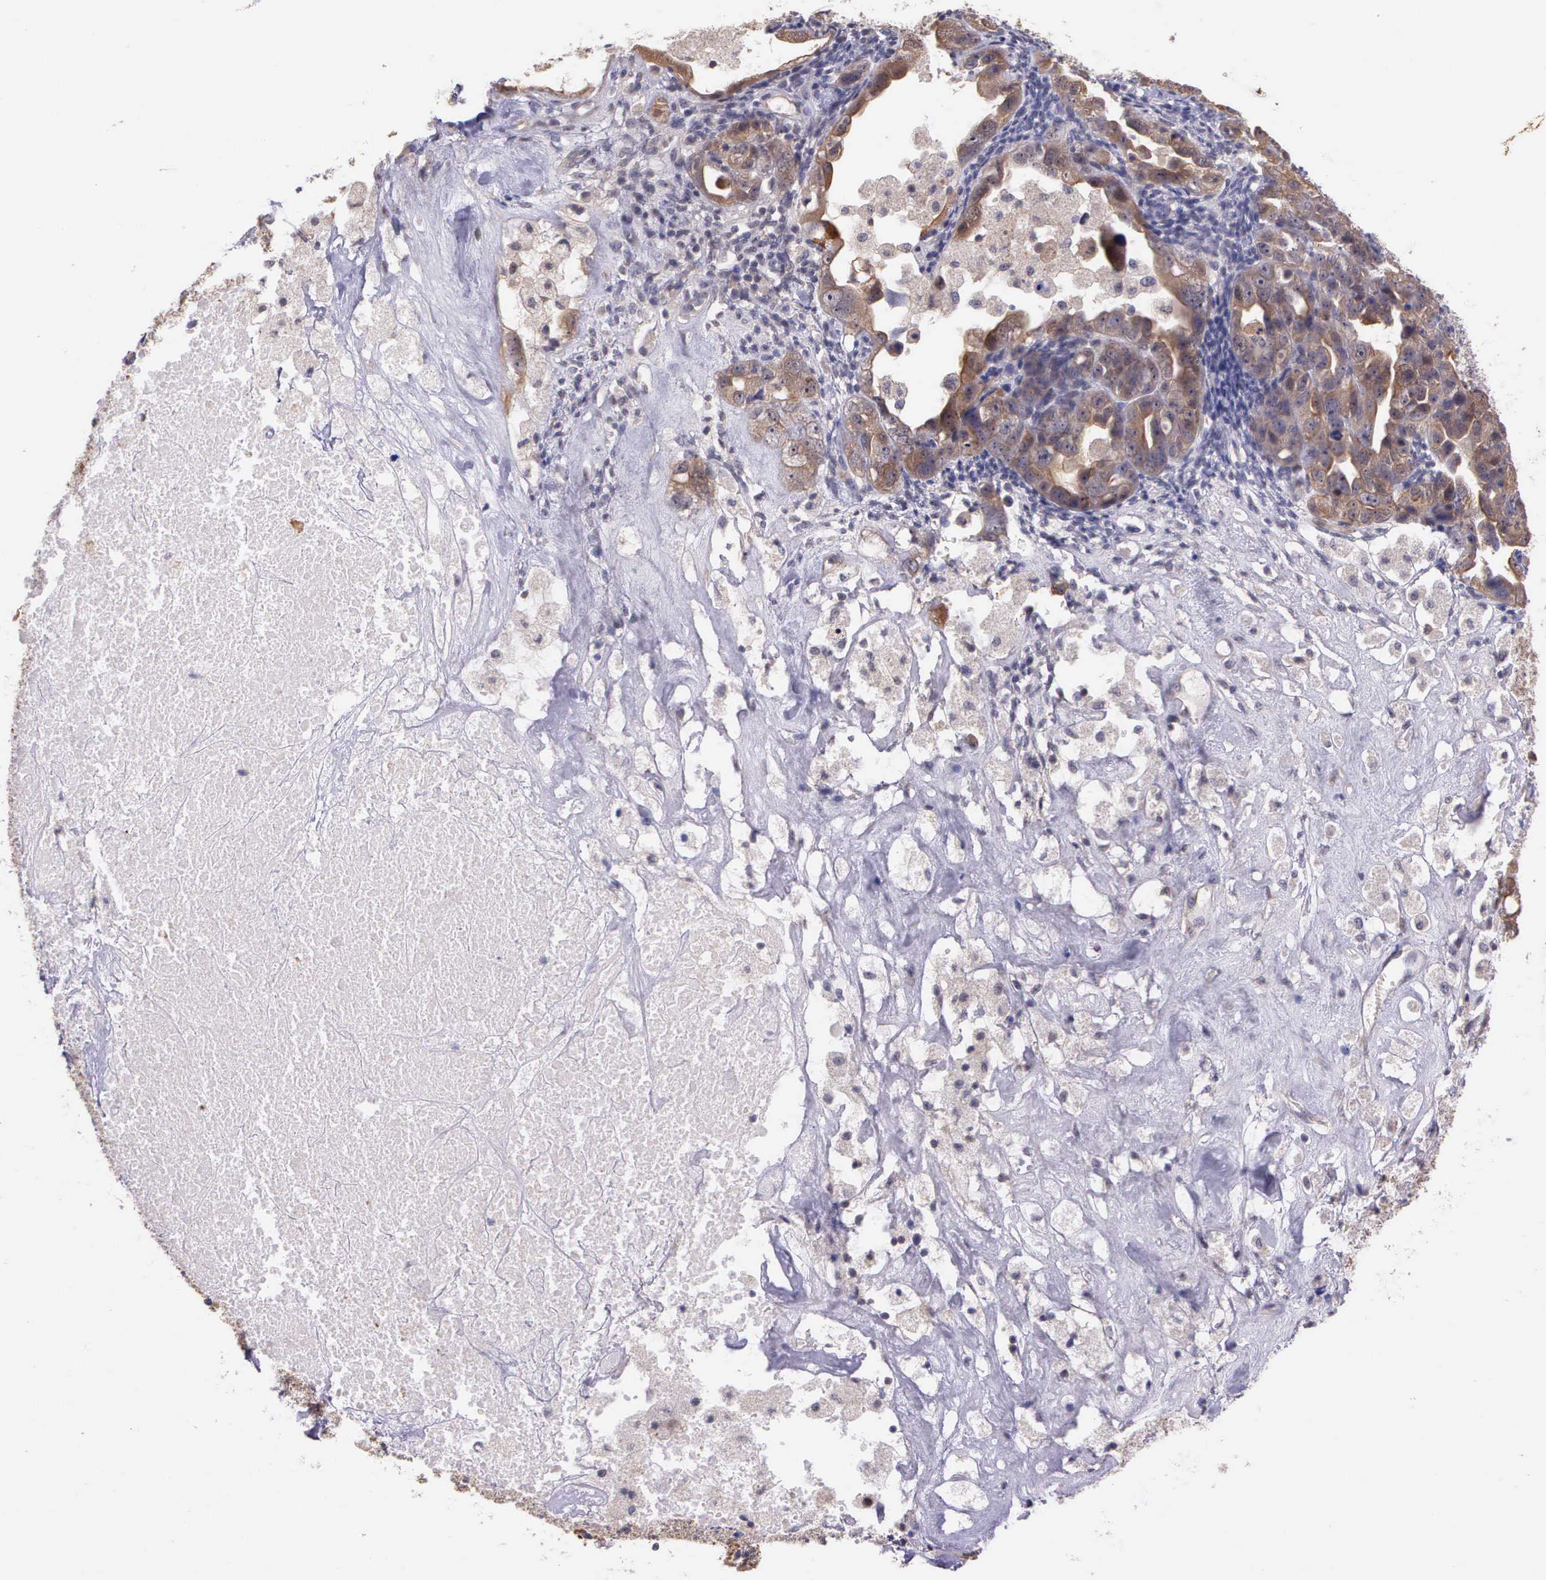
{"staining": {"intensity": "moderate", "quantity": ">75%", "location": "cytoplasmic/membranous"}, "tissue": "ovarian cancer", "cell_type": "Tumor cells", "image_type": "cancer", "snomed": [{"axis": "morphology", "description": "Cystadenocarcinoma, serous, NOS"}, {"axis": "topography", "description": "Ovary"}], "caption": "Immunohistochemistry of ovarian cancer shows medium levels of moderate cytoplasmic/membranous staining in approximately >75% of tumor cells. Using DAB (brown) and hematoxylin (blue) stains, captured at high magnification using brightfield microscopy.", "gene": "IGBP1", "patient": {"sex": "female", "age": 66}}